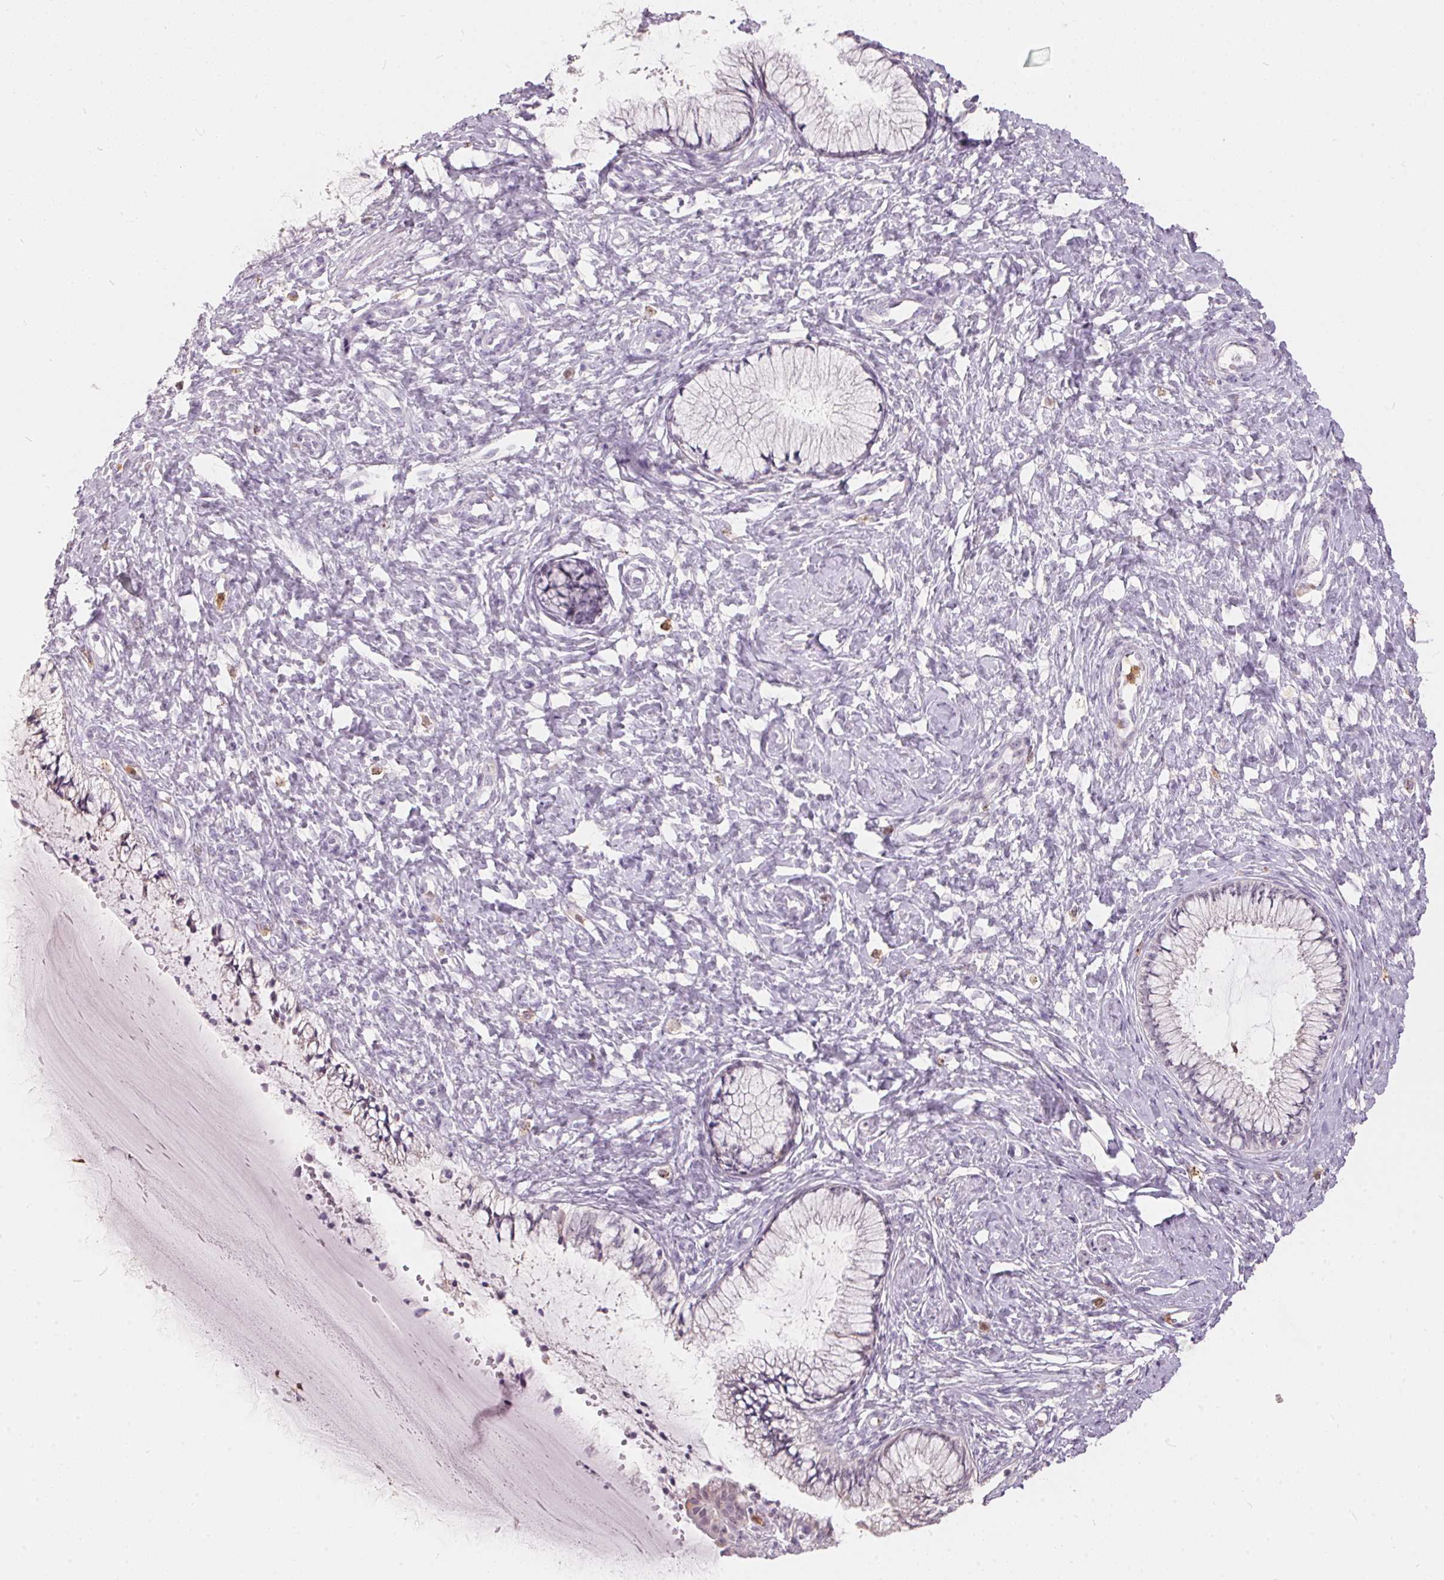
{"staining": {"intensity": "negative", "quantity": "none", "location": "none"}, "tissue": "cervix", "cell_type": "Glandular cells", "image_type": "normal", "snomed": [{"axis": "morphology", "description": "Normal tissue, NOS"}, {"axis": "topography", "description": "Cervix"}], "caption": "Immunohistochemistry (IHC) histopathology image of benign cervix: human cervix stained with DAB (3,3'-diaminobenzidine) displays no significant protein expression in glandular cells. The staining was performed using DAB (3,3'-diaminobenzidine) to visualize the protein expression in brown, while the nuclei were stained in blue with hematoxylin (Magnification: 20x).", "gene": "SERPINB1", "patient": {"sex": "female", "age": 37}}